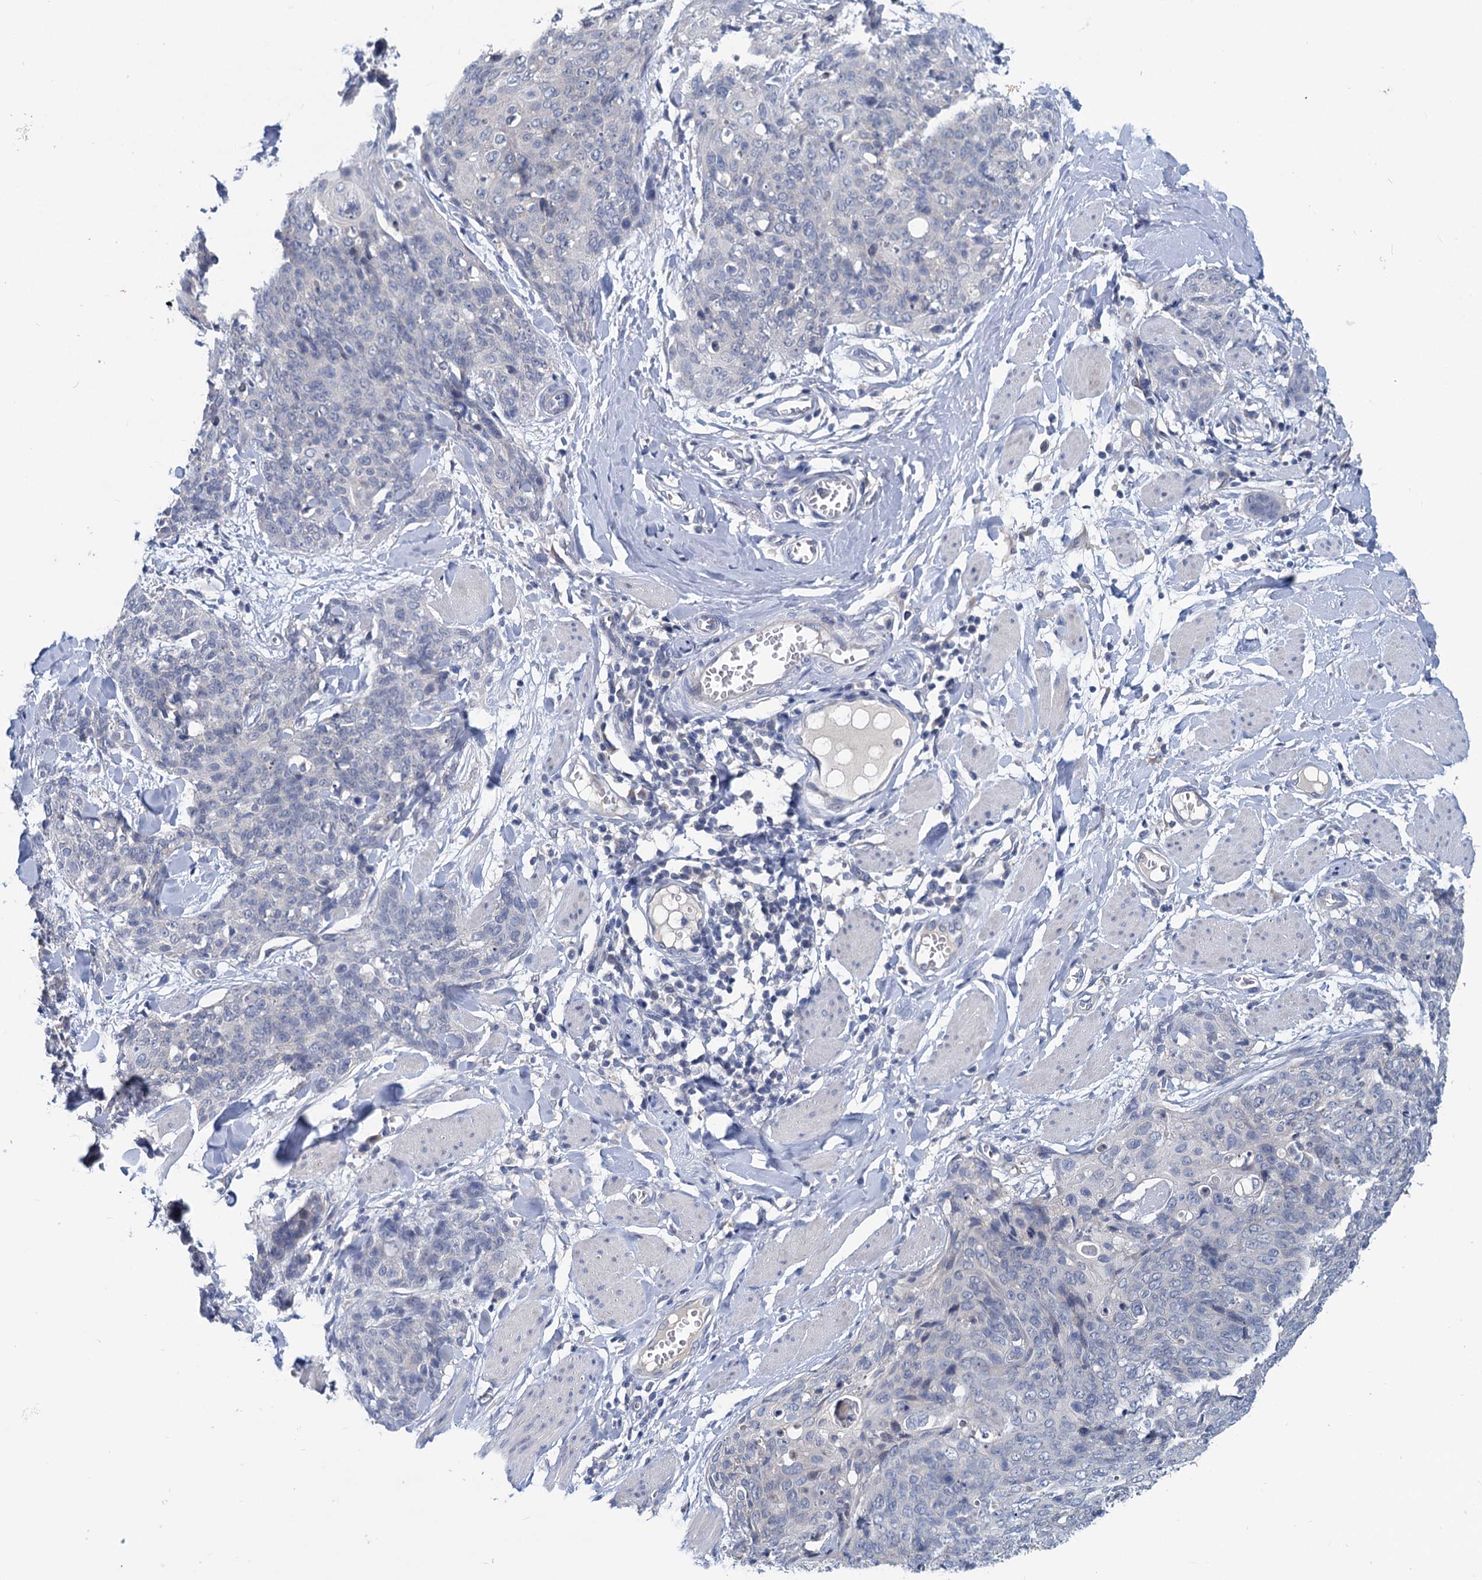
{"staining": {"intensity": "negative", "quantity": "none", "location": "none"}, "tissue": "skin cancer", "cell_type": "Tumor cells", "image_type": "cancer", "snomed": [{"axis": "morphology", "description": "Squamous cell carcinoma, NOS"}, {"axis": "topography", "description": "Skin"}, {"axis": "topography", "description": "Vulva"}], "caption": "IHC photomicrograph of human skin squamous cell carcinoma stained for a protein (brown), which exhibits no staining in tumor cells. (Brightfield microscopy of DAB immunohistochemistry at high magnification).", "gene": "ANKRD42", "patient": {"sex": "female", "age": 85}}